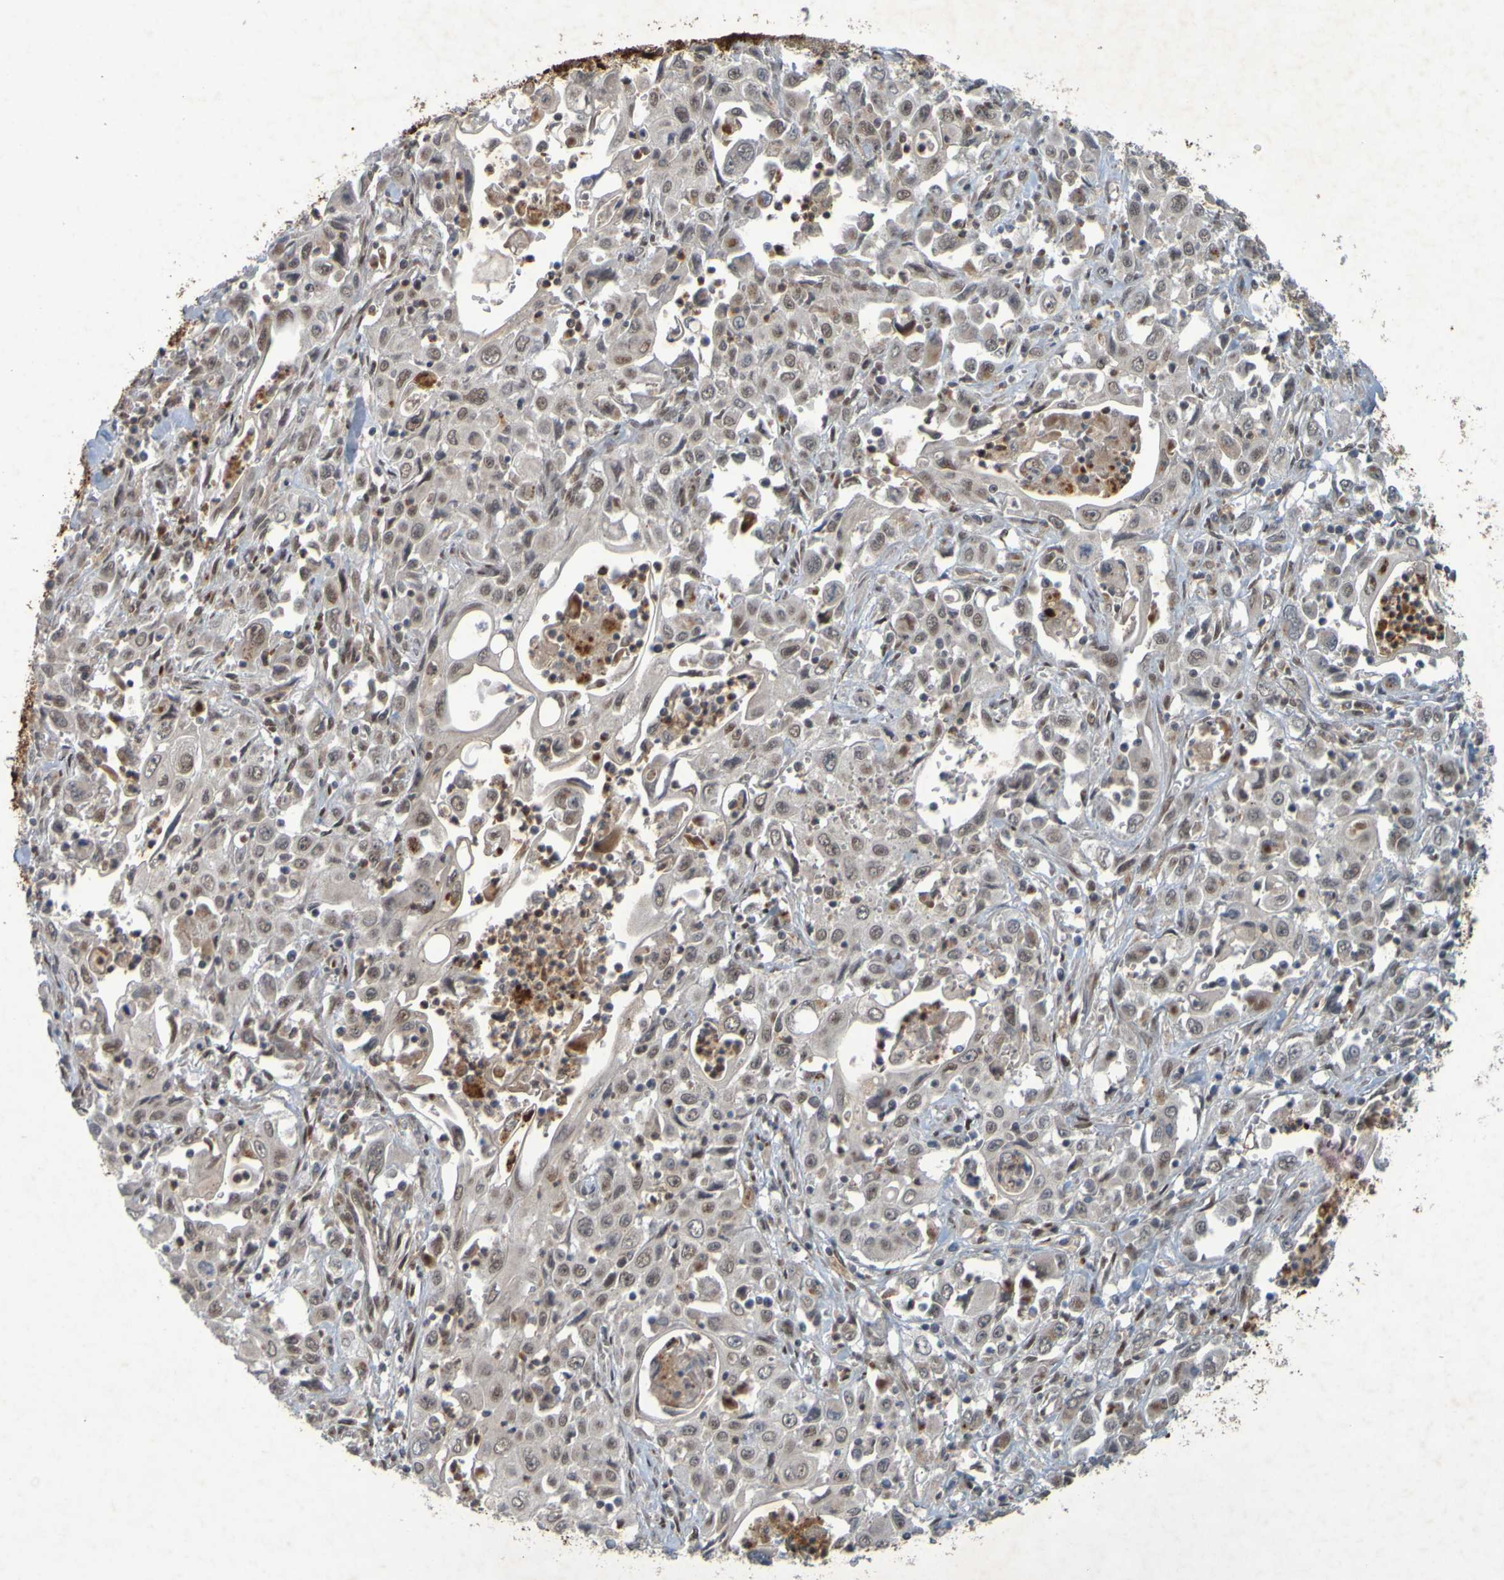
{"staining": {"intensity": "moderate", "quantity": "<25%", "location": "cytoplasmic/membranous"}, "tissue": "pancreatic cancer", "cell_type": "Tumor cells", "image_type": "cancer", "snomed": [{"axis": "morphology", "description": "Adenocarcinoma, NOS"}, {"axis": "topography", "description": "Pancreas"}], "caption": "Protein expression by immunohistochemistry displays moderate cytoplasmic/membranous positivity in approximately <25% of tumor cells in pancreatic cancer (adenocarcinoma).", "gene": "MCPH1", "patient": {"sex": "male", "age": 70}}